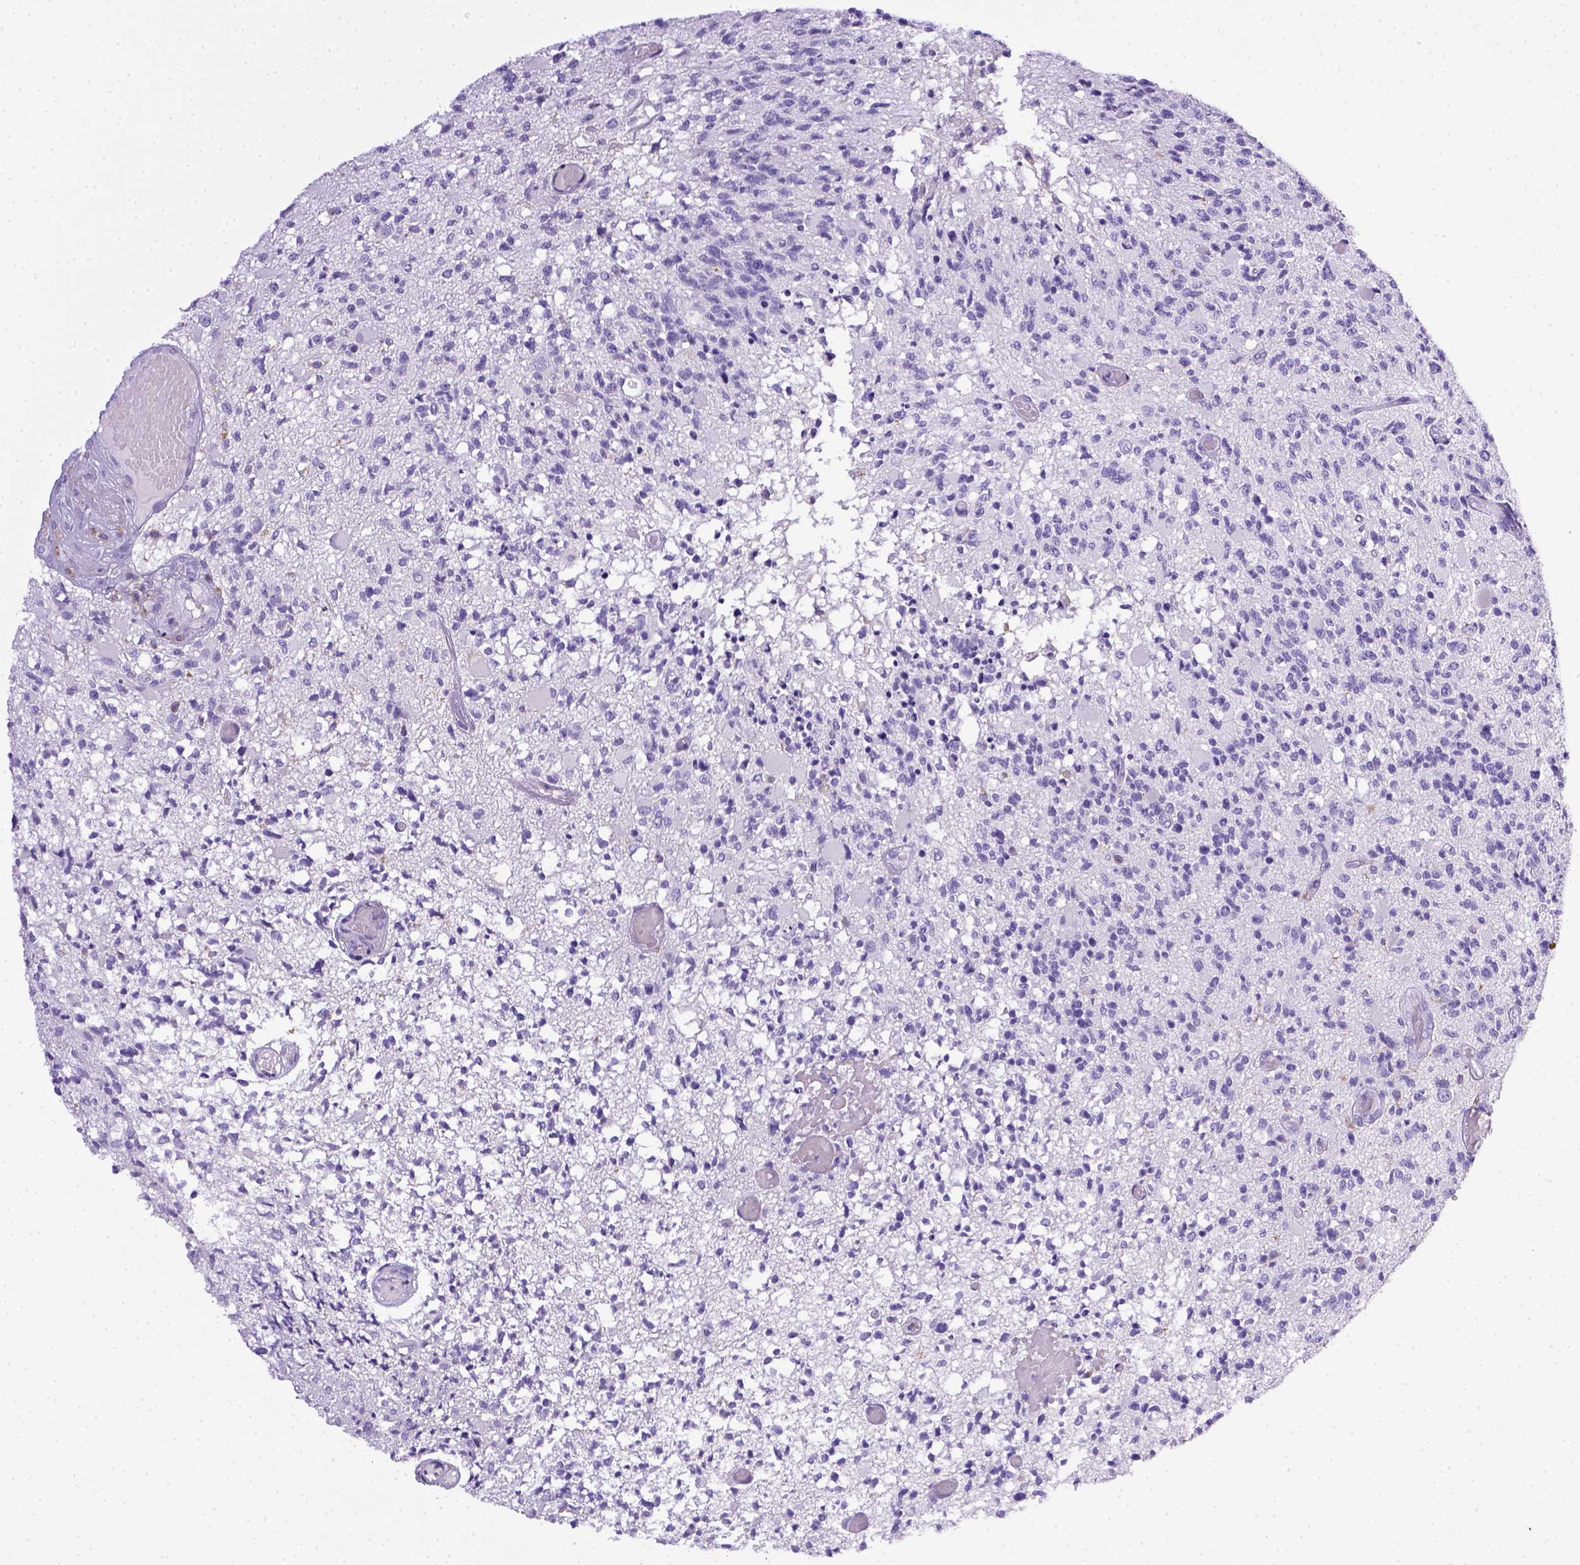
{"staining": {"intensity": "negative", "quantity": "none", "location": "none"}, "tissue": "glioma", "cell_type": "Tumor cells", "image_type": "cancer", "snomed": [{"axis": "morphology", "description": "Glioma, malignant, High grade"}, {"axis": "topography", "description": "Brain"}], "caption": "This is an immunohistochemistry image of human malignant glioma (high-grade). There is no expression in tumor cells.", "gene": "CD68", "patient": {"sex": "female", "age": 63}}